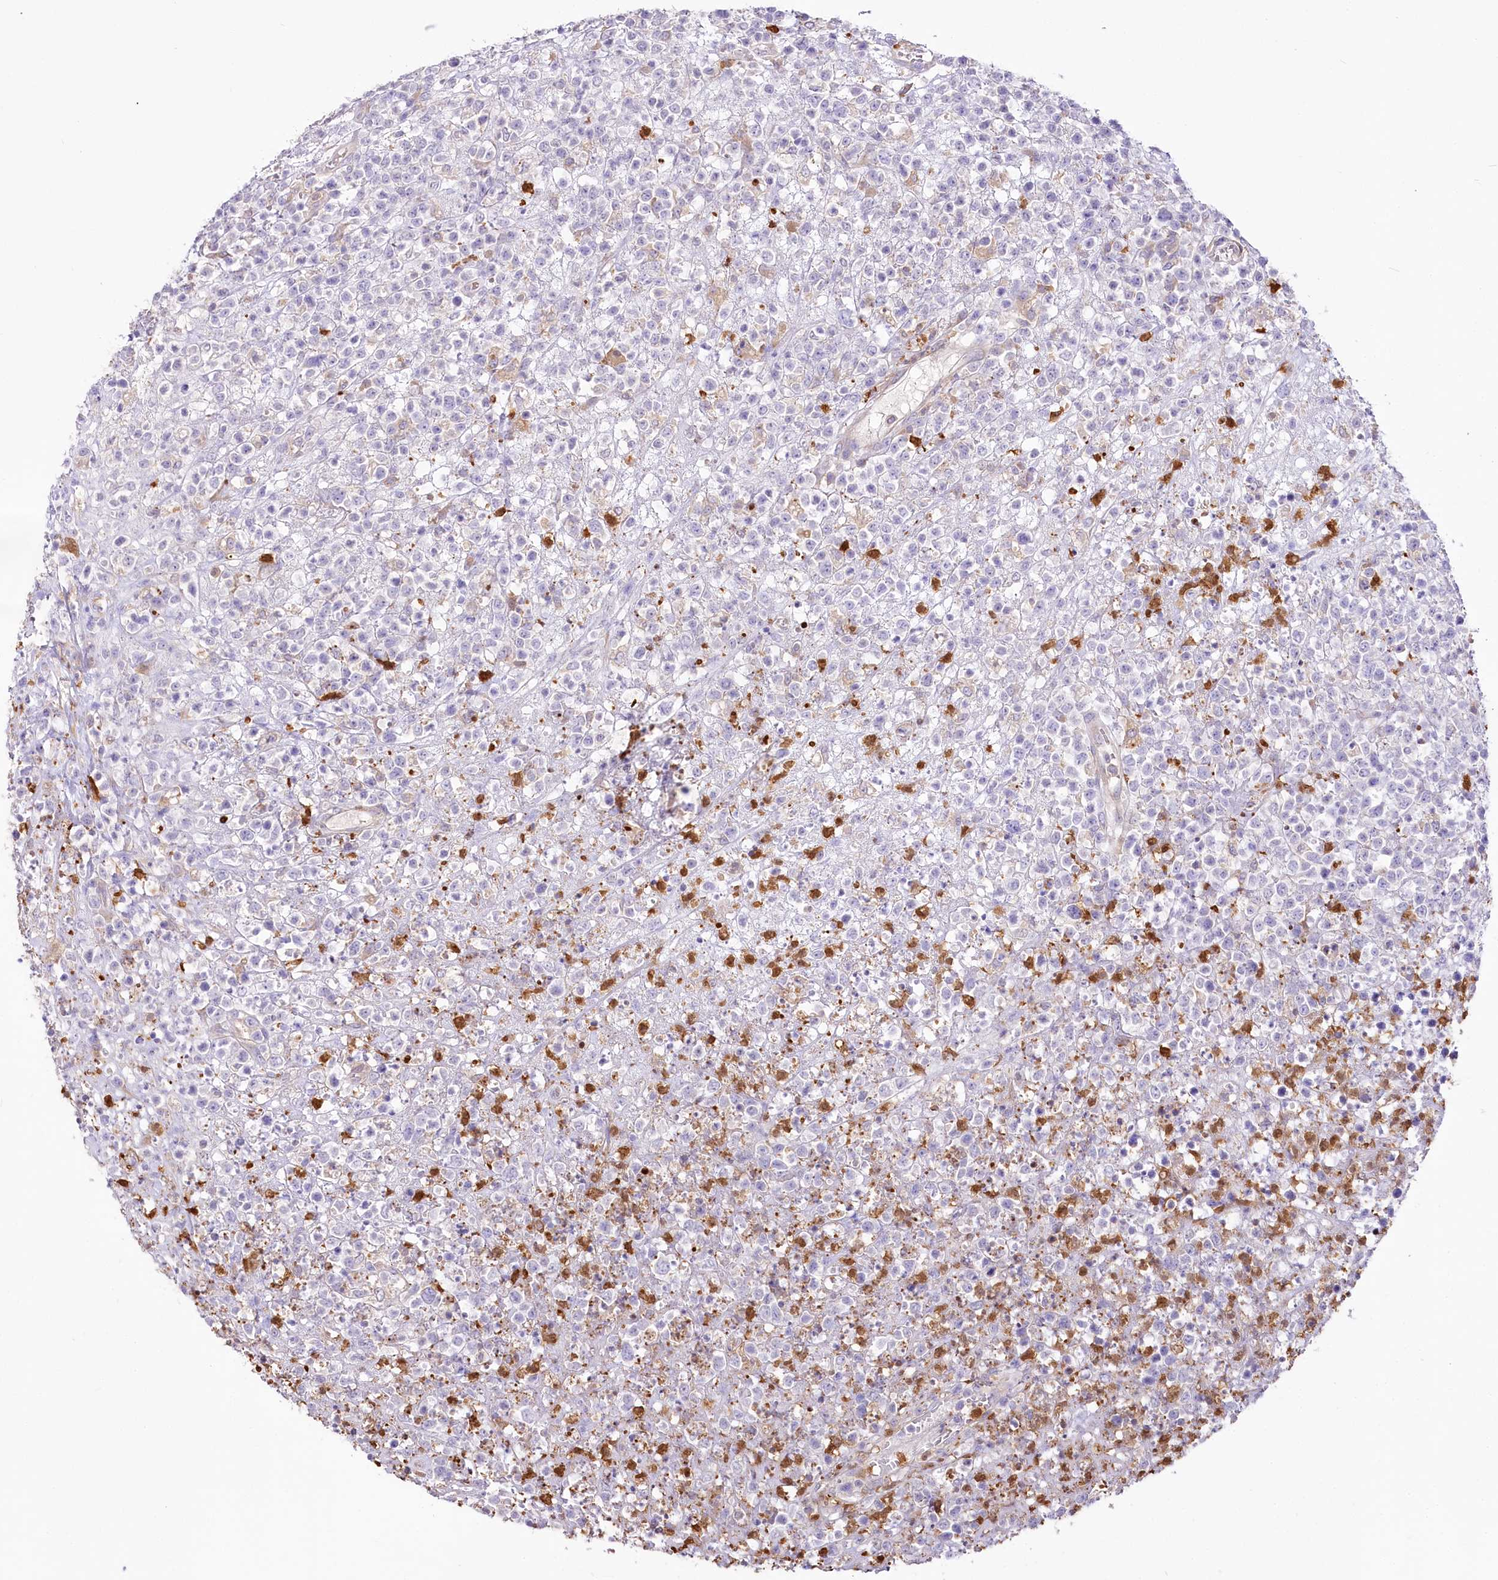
{"staining": {"intensity": "negative", "quantity": "none", "location": "none"}, "tissue": "lymphoma", "cell_type": "Tumor cells", "image_type": "cancer", "snomed": [{"axis": "morphology", "description": "Malignant lymphoma, non-Hodgkin's type, High grade"}, {"axis": "topography", "description": "Colon"}], "caption": "Tumor cells are negative for protein expression in human malignant lymphoma, non-Hodgkin's type (high-grade).", "gene": "DPYD", "patient": {"sex": "female", "age": 53}}